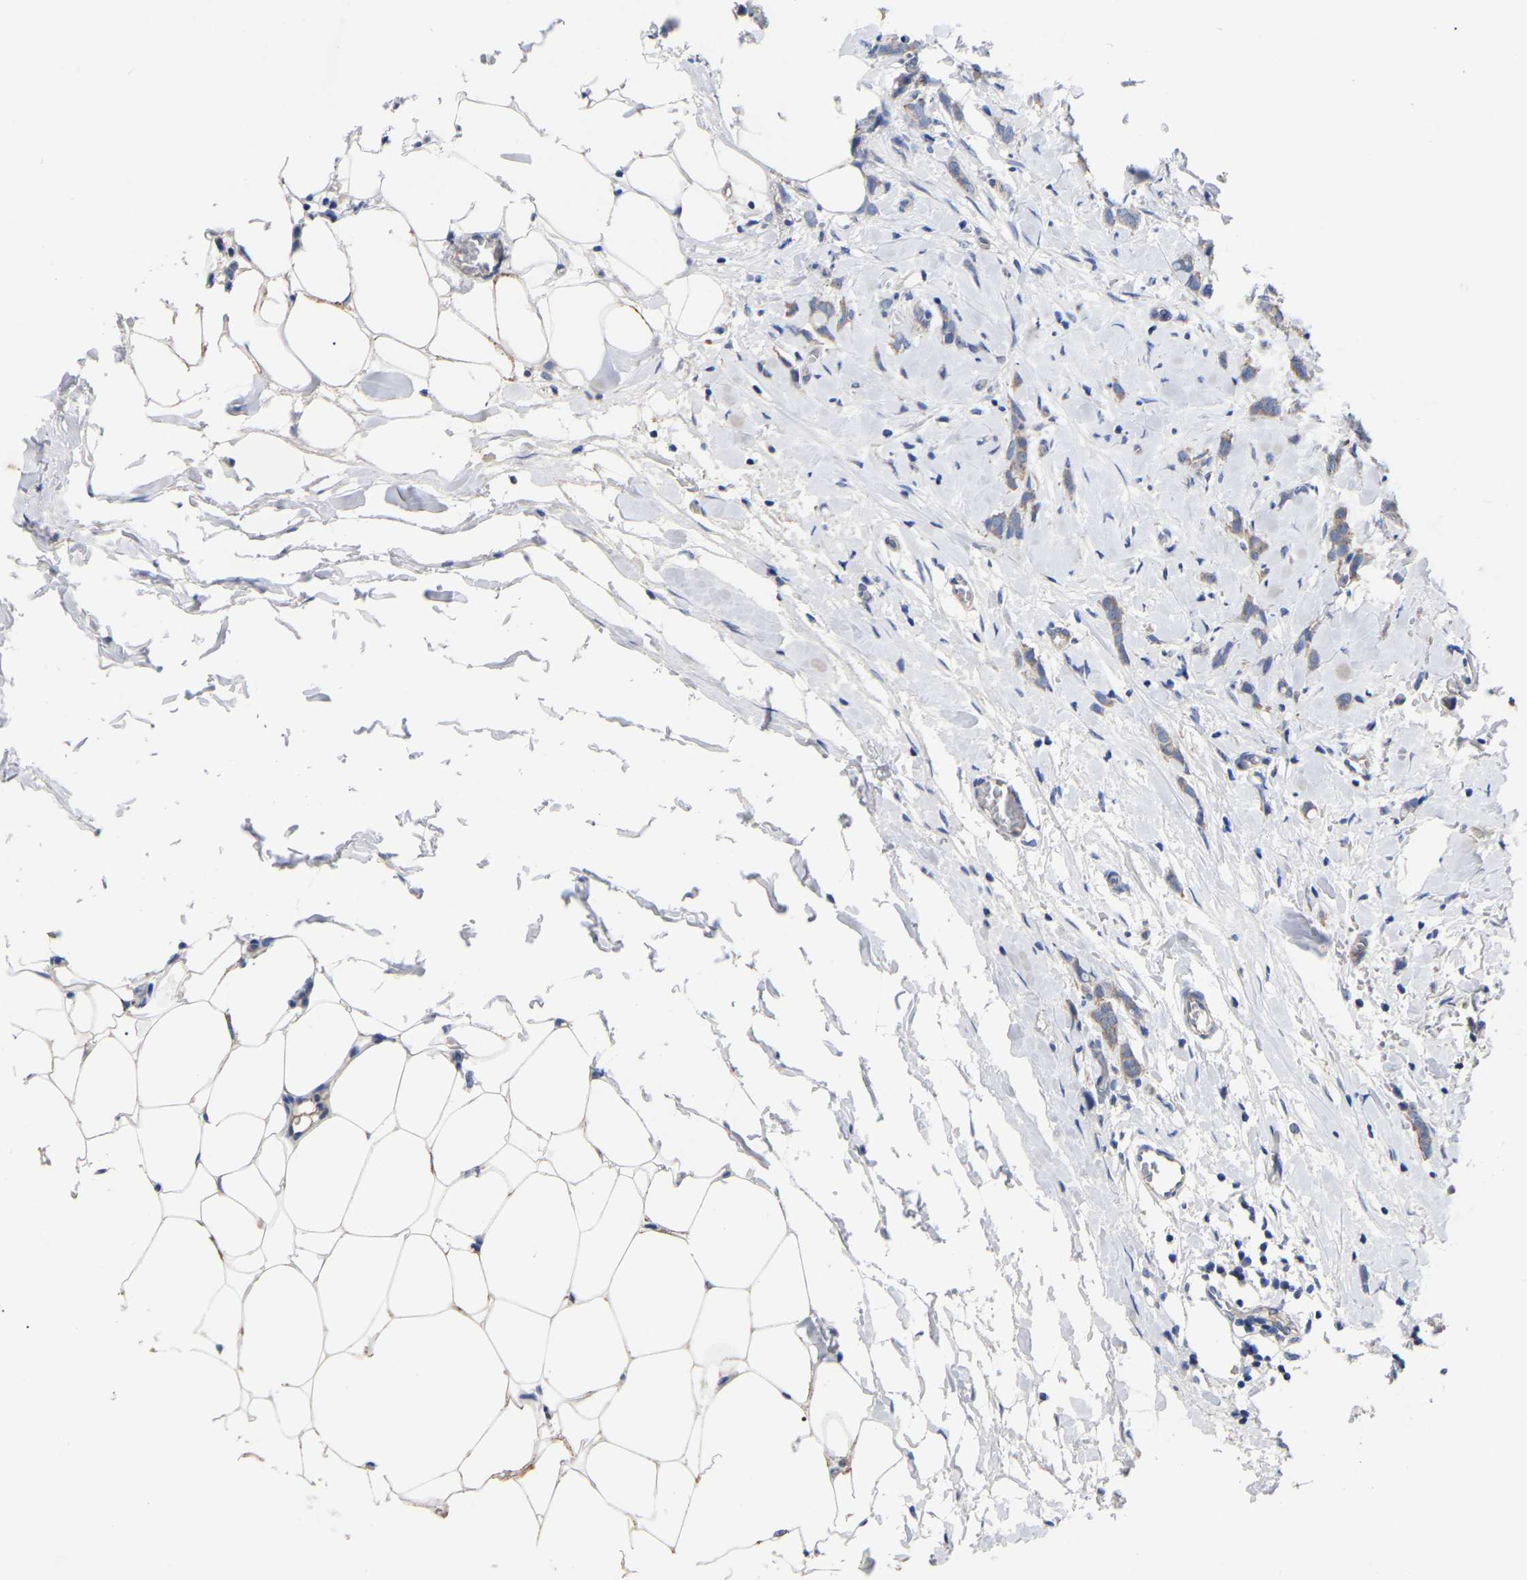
{"staining": {"intensity": "weak", "quantity": "<25%", "location": "cytoplasmic/membranous"}, "tissue": "breast cancer", "cell_type": "Tumor cells", "image_type": "cancer", "snomed": [{"axis": "morphology", "description": "Lobular carcinoma, in situ"}, {"axis": "morphology", "description": "Lobular carcinoma"}, {"axis": "topography", "description": "Breast"}], "caption": "DAB immunohistochemical staining of breast cancer (lobular carcinoma) demonstrates no significant expression in tumor cells.", "gene": "TCP1", "patient": {"sex": "female", "age": 41}}